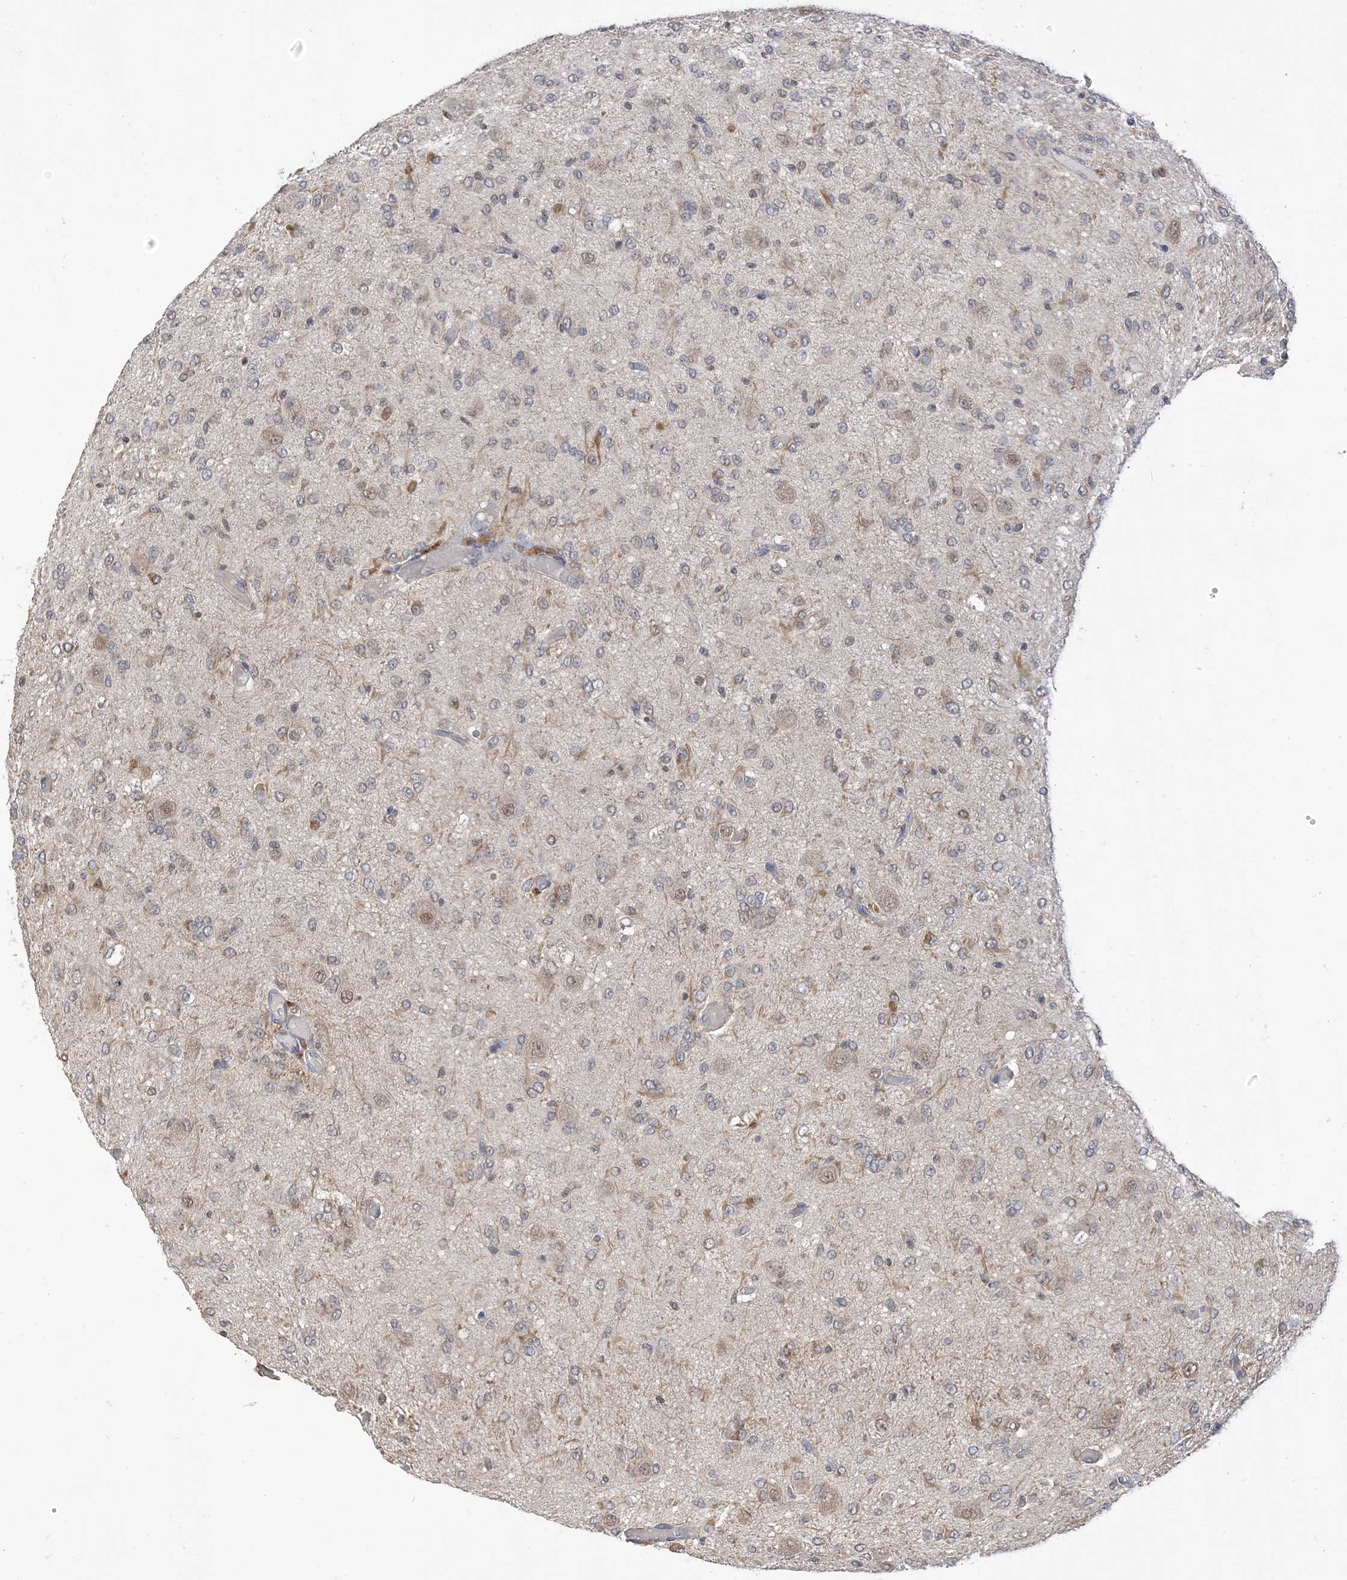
{"staining": {"intensity": "negative", "quantity": "none", "location": "none"}, "tissue": "glioma", "cell_type": "Tumor cells", "image_type": "cancer", "snomed": [{"axis": "morphology", "description": "Glioma, malignant, High grade"}, {"axis": "topography", "description": "Brain"}], "caption": "Tumor cells show no significant staining in glioma.", "gene": "RANBP9", "patient": {"sex": "female", "age": 59}}